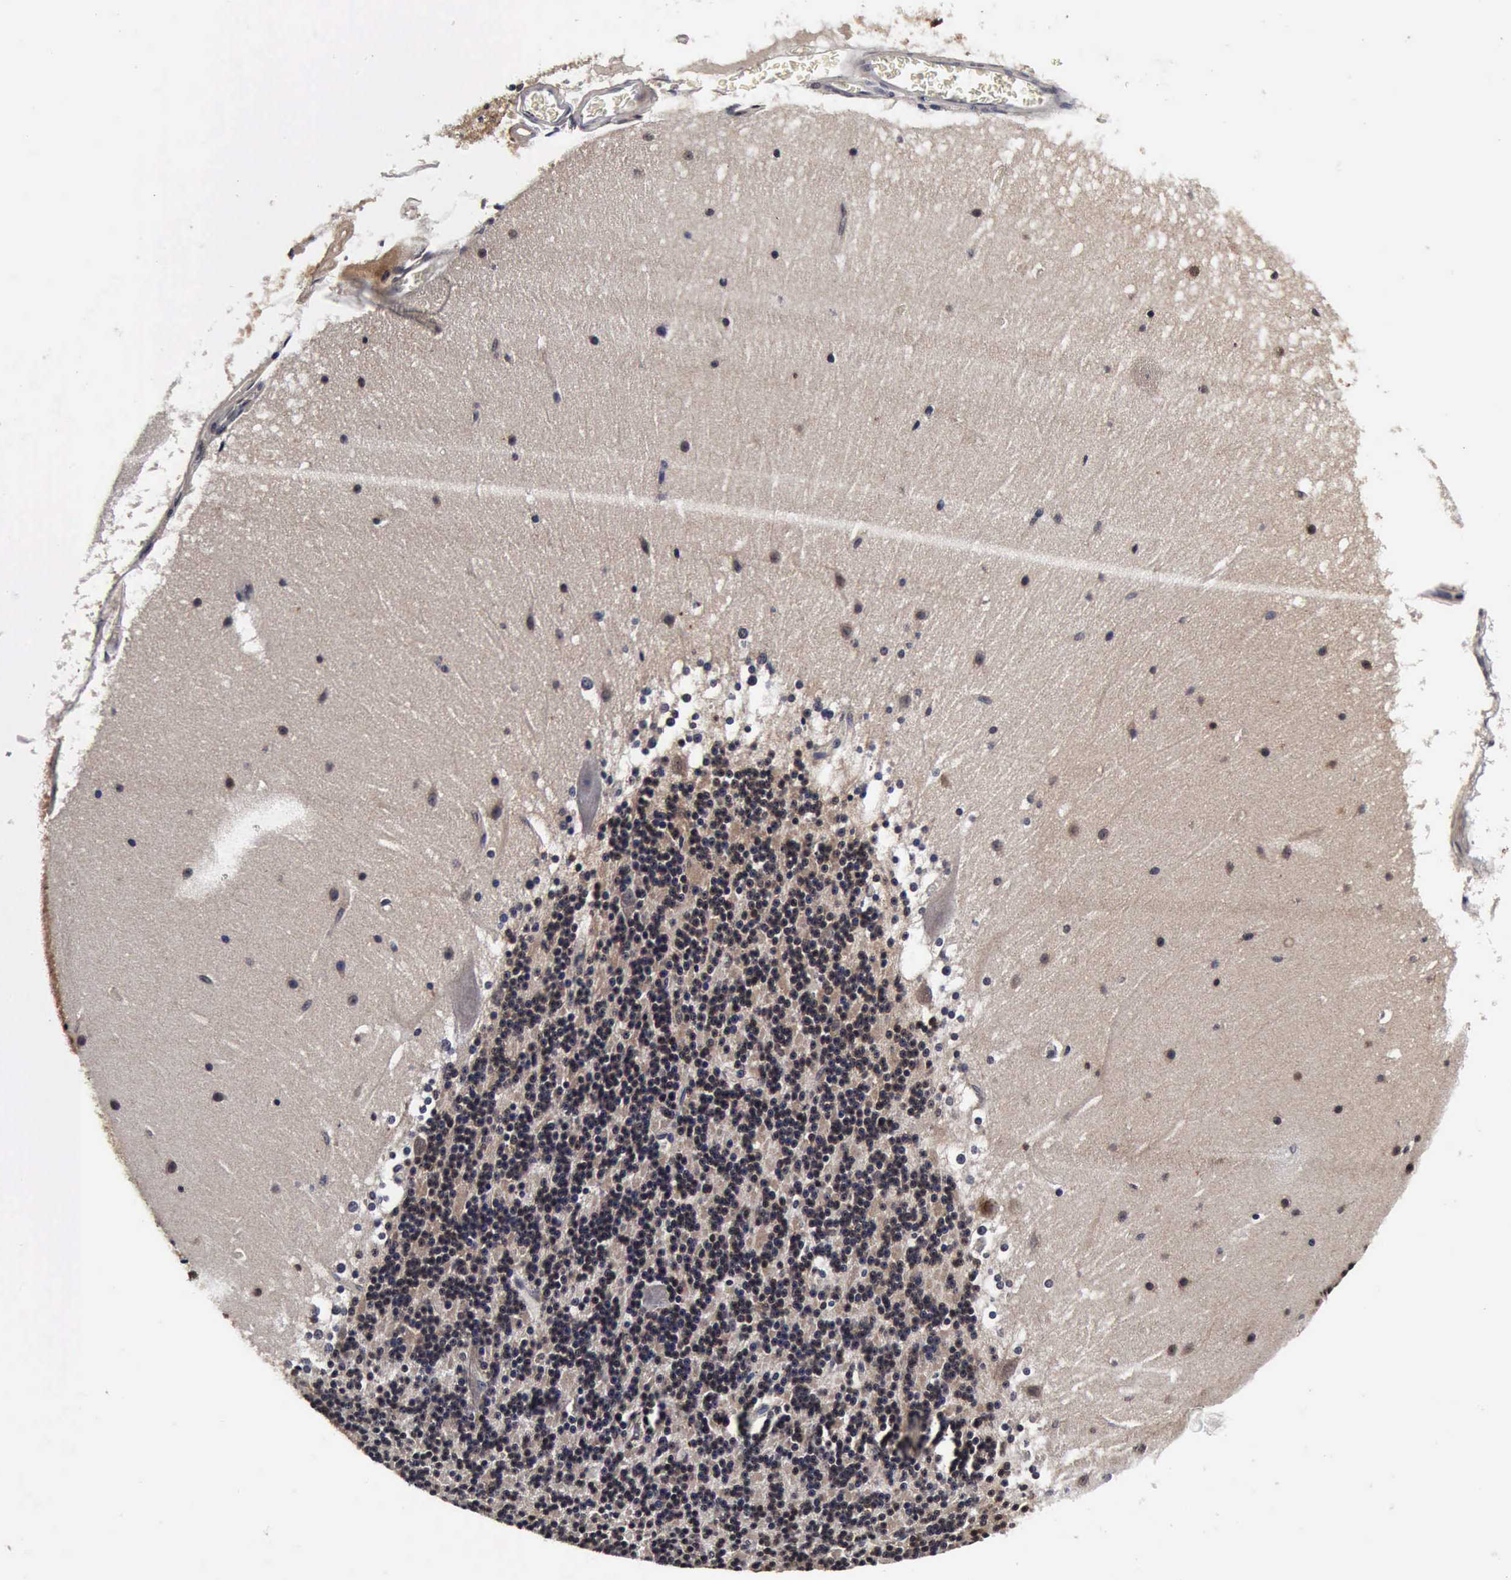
{"staining": {"intensity": "negative", "quantity": "none", "location": "none"}, "tissue": "cerebellum", "cell_type": "Cells in granular layer", "image_type": "normal", "snomed": [{"axis": "morphology", "description": "Normal tissue, NOS"}, {"axis": "topography", "description": "Cerebellum"}], "caption": "A high-resolution photomicrograph shows immunohistochemistry staining of benign cerebellum, which reveals no significant staining in cells in granular layer.", "gene": "UBC", "patient": {"sex": "female", "age": 19}}